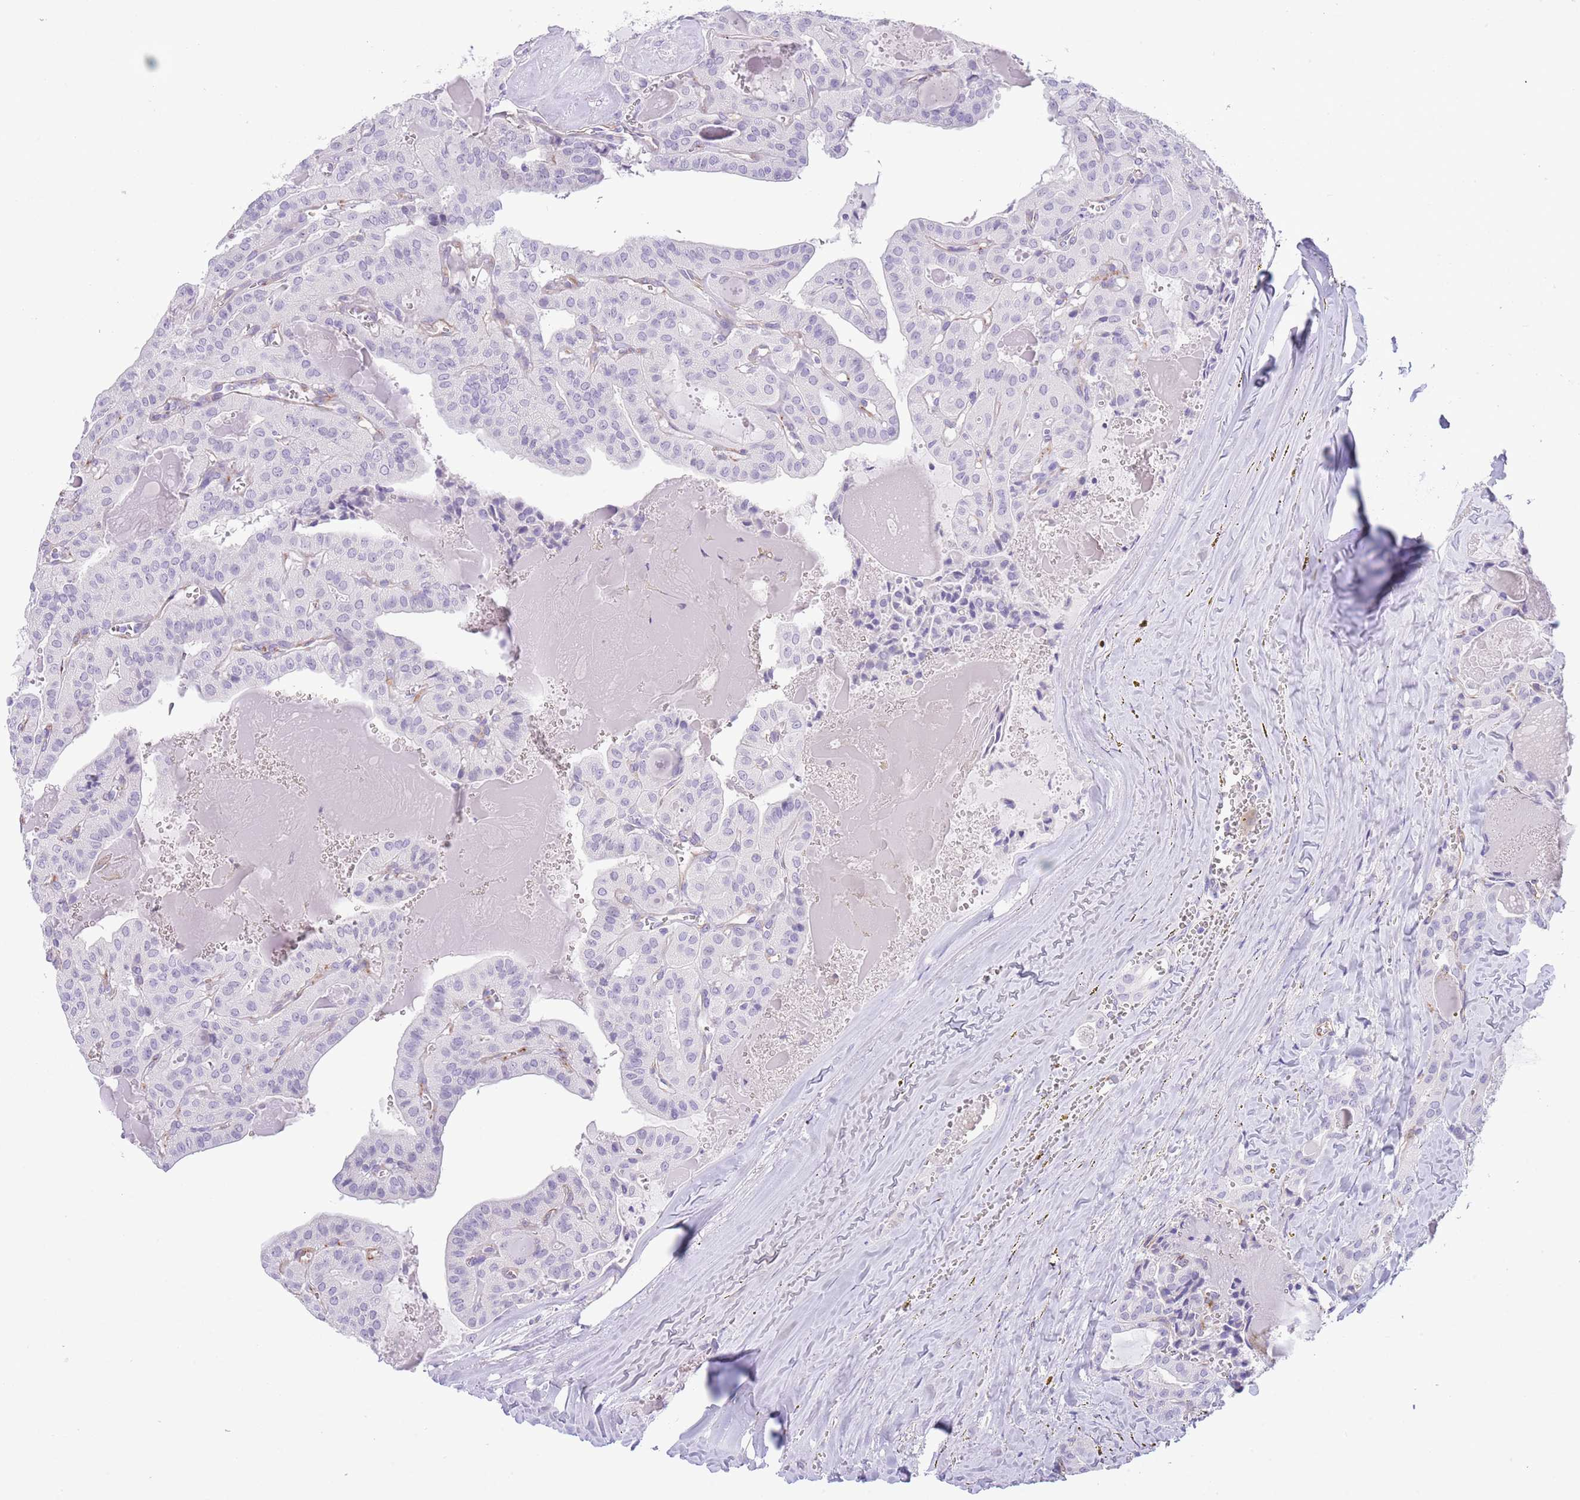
{"staining": {"intensity": "negative", "quantity": "none", "location": "none"}, "tissue": "thyroid cancer", "cell_type": "Tumor cells", "image_type": "cancer", "snomed": [{"axis": "morphology", "description": "Papillary adenocarcinoma, NOS"}, {"axis": "topography", "description": "Thyroid gland"}], "caption": "Tumor cells show no significant expression in thyroid papillary adenocarcinoma.", "gene": "TSGA13", "patient": {"sex": "male", "age": 52}}